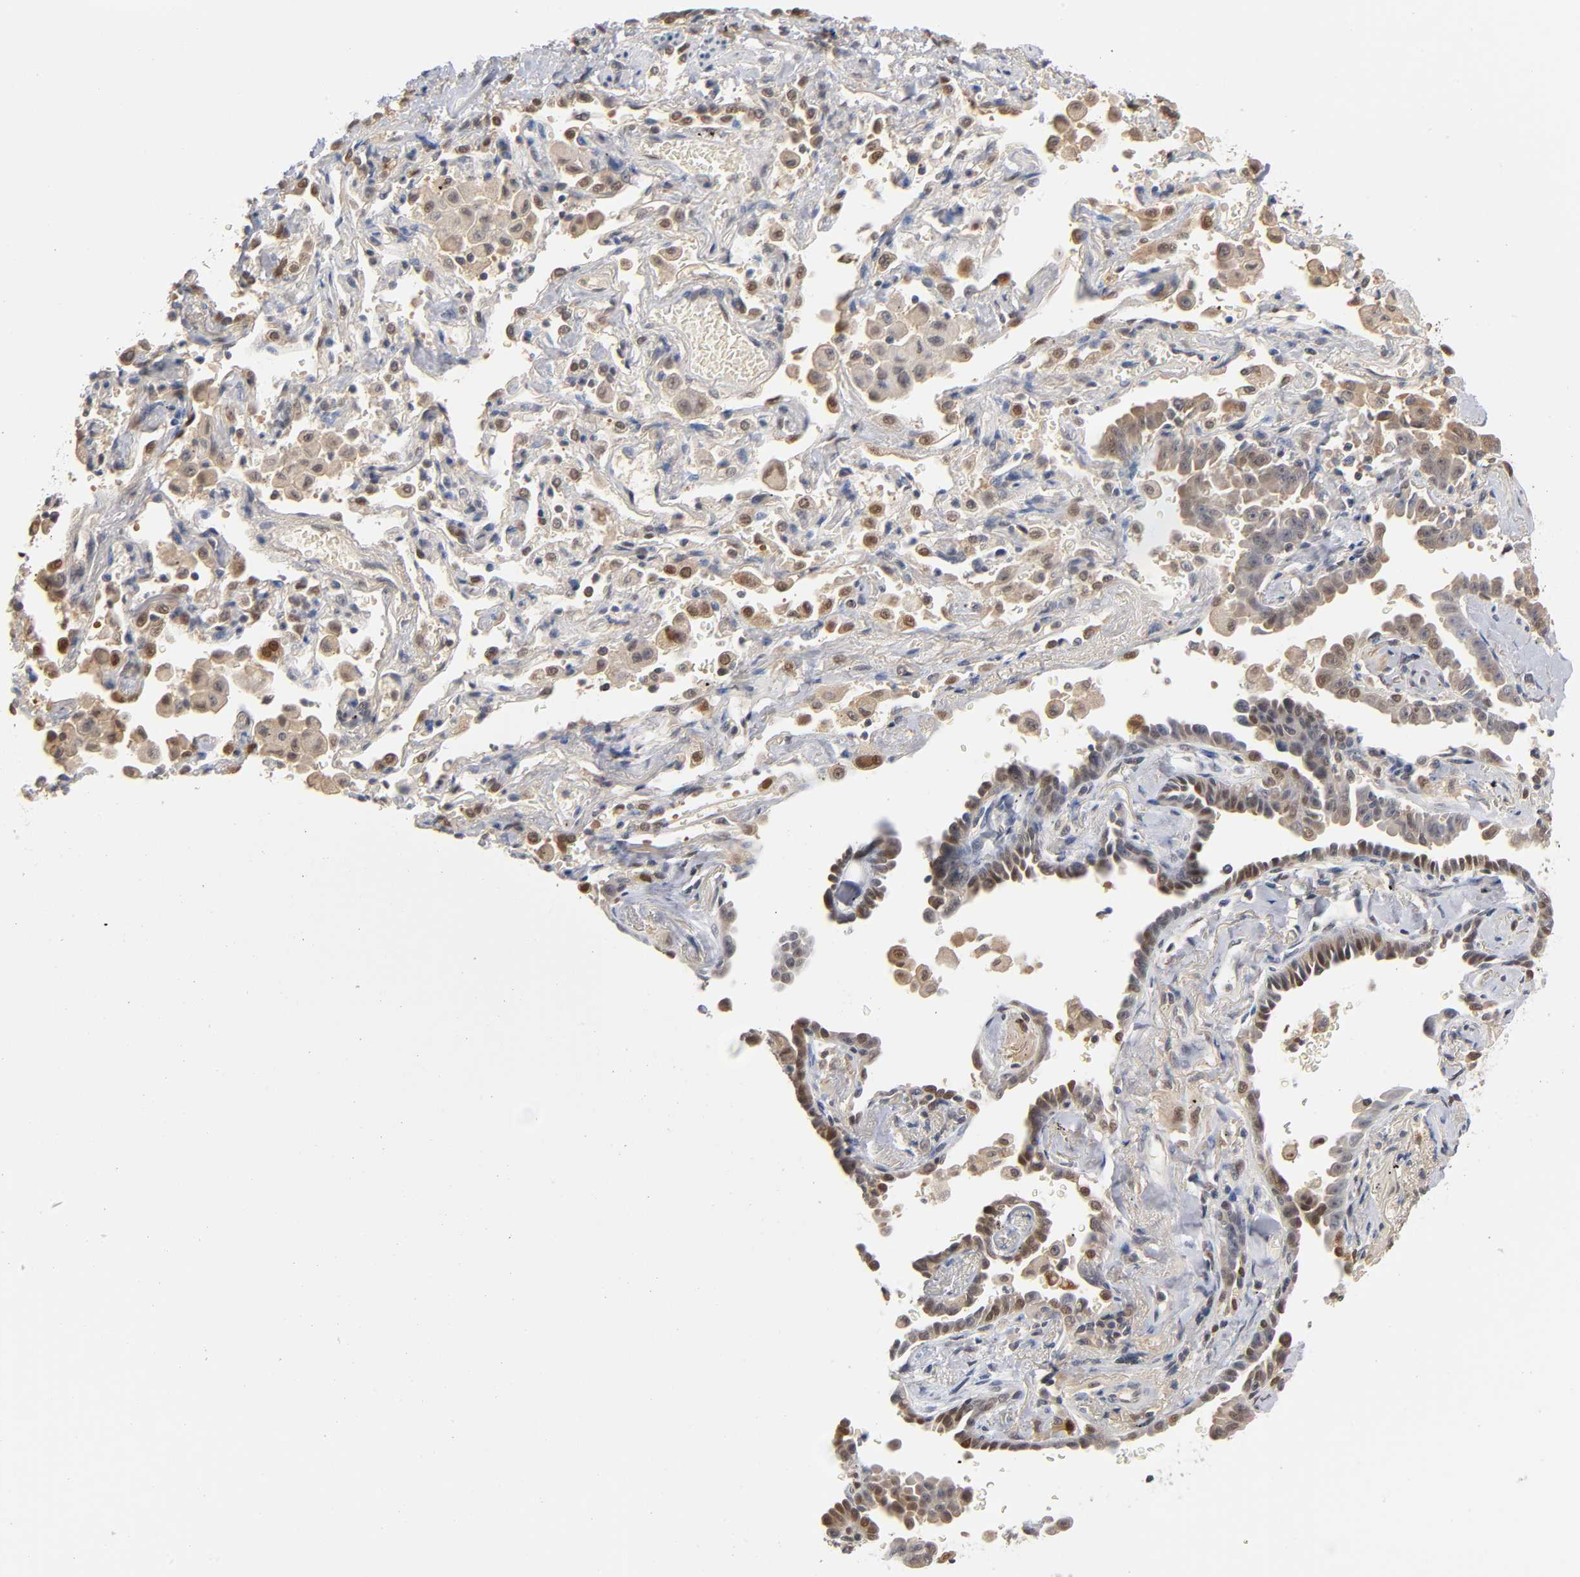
{"staining": {"intensity": "moderate", "quantity": "25%-75%", "location": "cytoplasmic/membranous"}, "tissue": "lung cancer", "cell_type": "Tumor cells", "image_type": "cancer", "snomed": [{"axis": "morphology", "description": "Adenocarcinoma, NOS"}, {"axis": "topography", "description": "Lung"}], "caption": "Immunohistochemistry (IHC) (DAB) staining of human lung adenocarcinoma demonstrates moderate cytoplasmic/membranous protein staining in approximately 25%-75% of tumor cells.", "gene": "DFFB", "patient": {"sex": "female", "age": 64}}